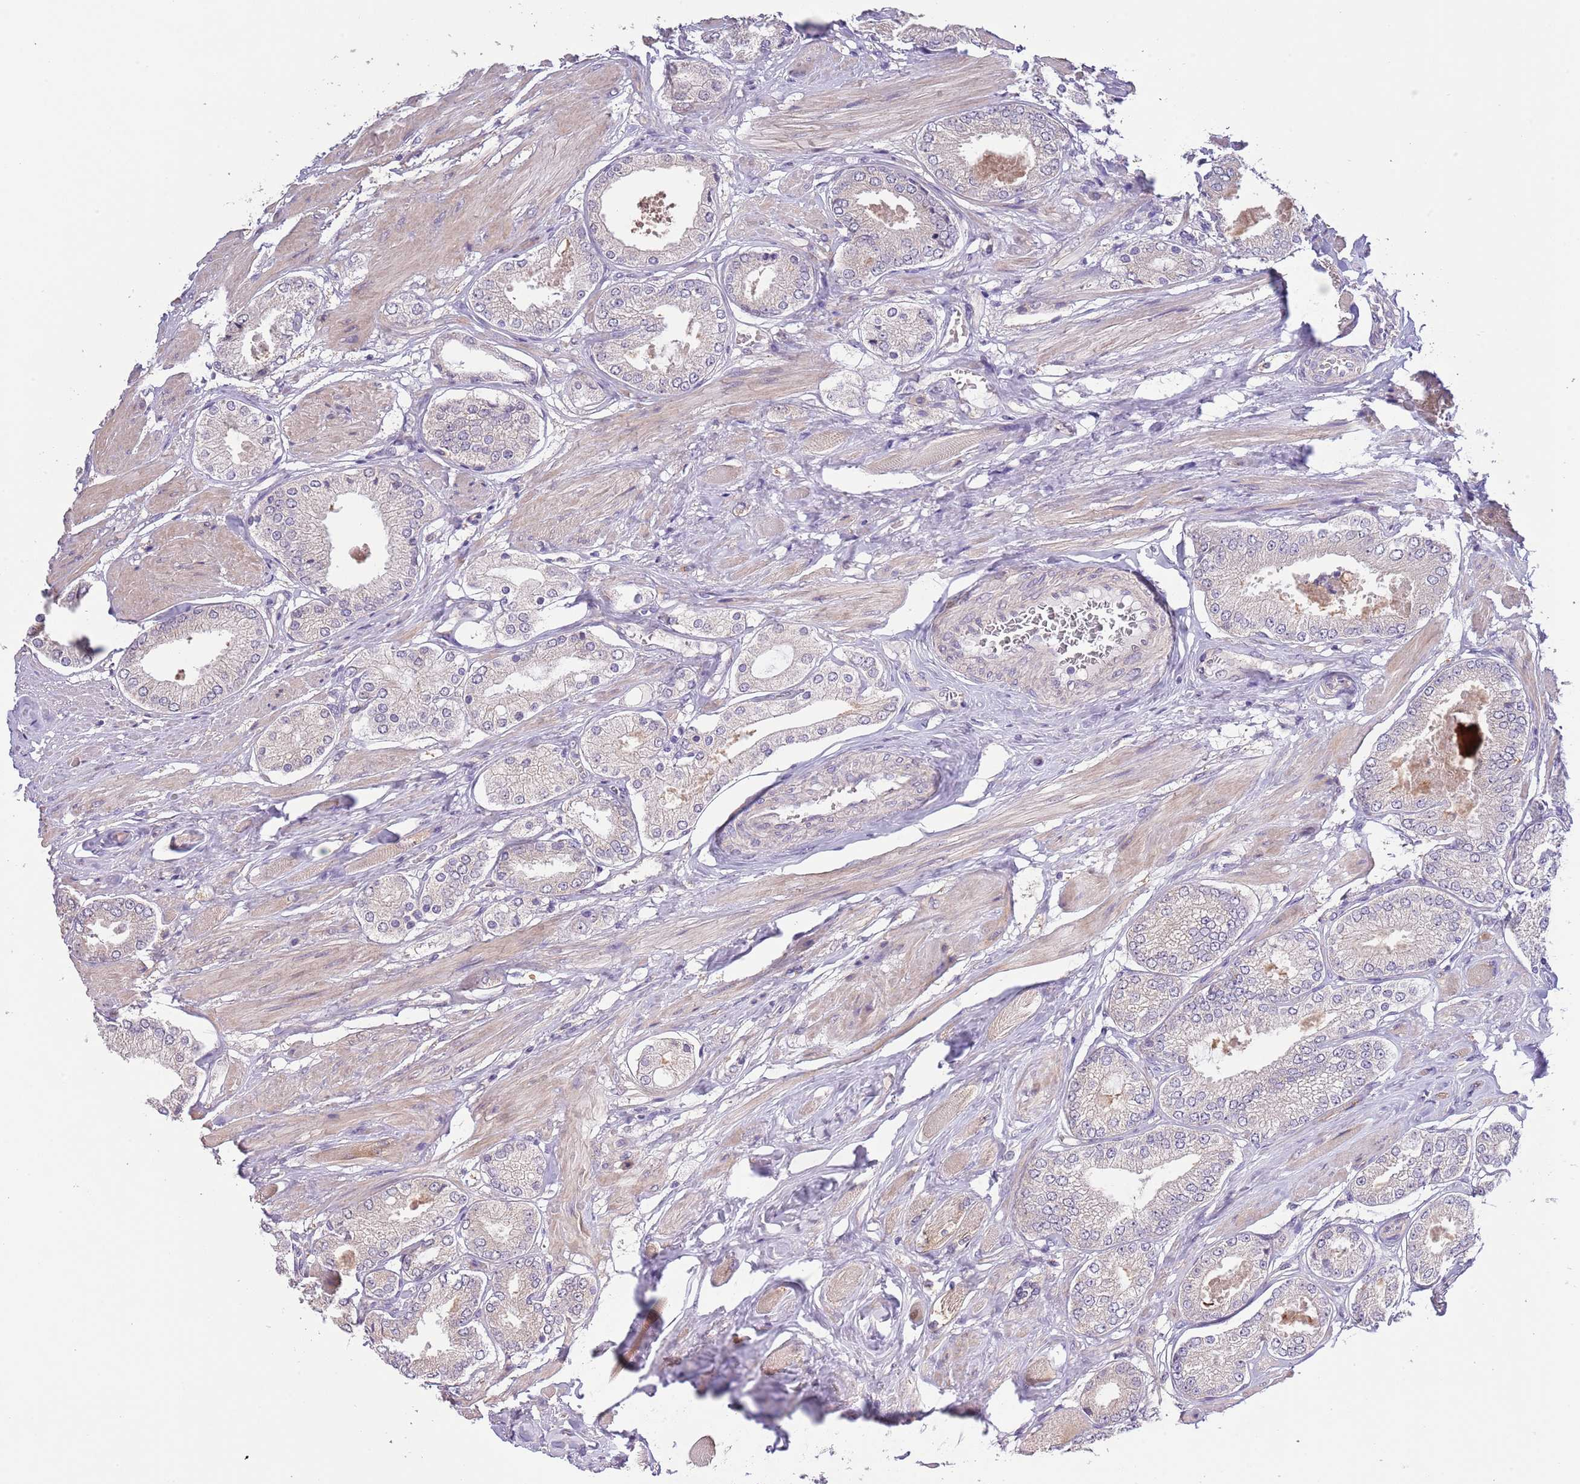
{"staining": {"intensity": "negative", "quantity": "none", "location": "none"}, "tissue": "prostate cancer", "cell_type": "Tumor cells", "image_type": "cancer", "snomed": [{"axis": "morphology", "description": "Adenocarcinoma, High grade"}, {"axis": "topography", "description": "Prostate and seminal vesicle, NOS"}], "caption": "A high-resolution photomicrograph shows immunohistochemistry (IHC) staining of prostate high-grade adenocarcinoma, which displays no significant staining in tumor cells.", "gene": "LIPJ", "patient": {"sex": "male", "age": 64}}